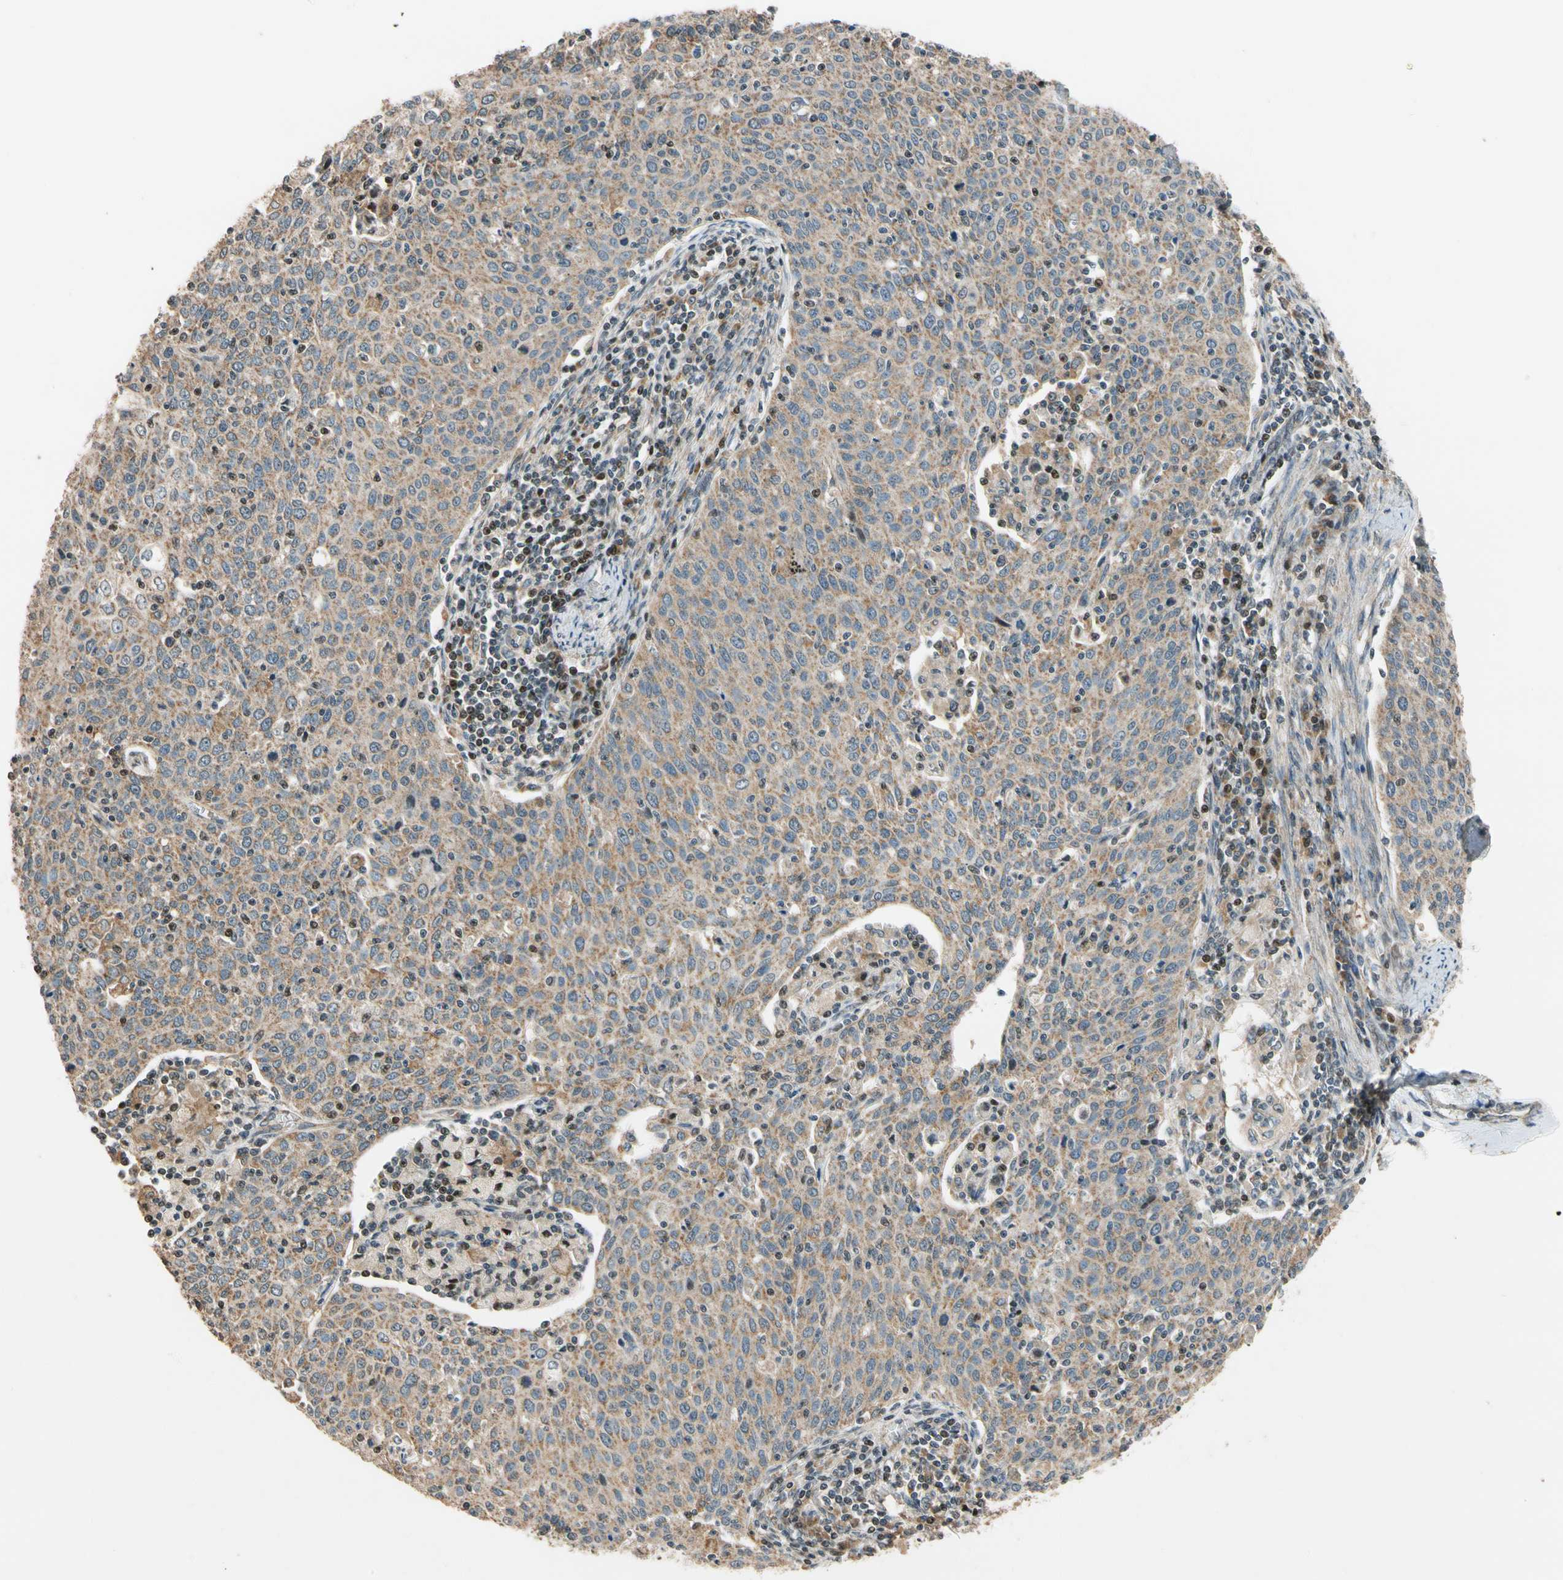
{"staining": {"intensity": "moderate", "quantity": ">75%", "location": "cytoplasmic/membranous"}, "tissue": "cervical cancer", "cell_type": "Tumor cells", "image_type": "cancer", "snomed": [{"axis": "morphology", "description": "Squamous cell carcinoma, NOS"}, {"axis": "topography", "description": "Cervix"}], "caption": "Cervical cancer (squamous cell carcinoma) stained with a protein marker demonstrates moderate staining in tumor cells.", "gene": "HECW1", "patient": {"sex": "female", "age": 38}}